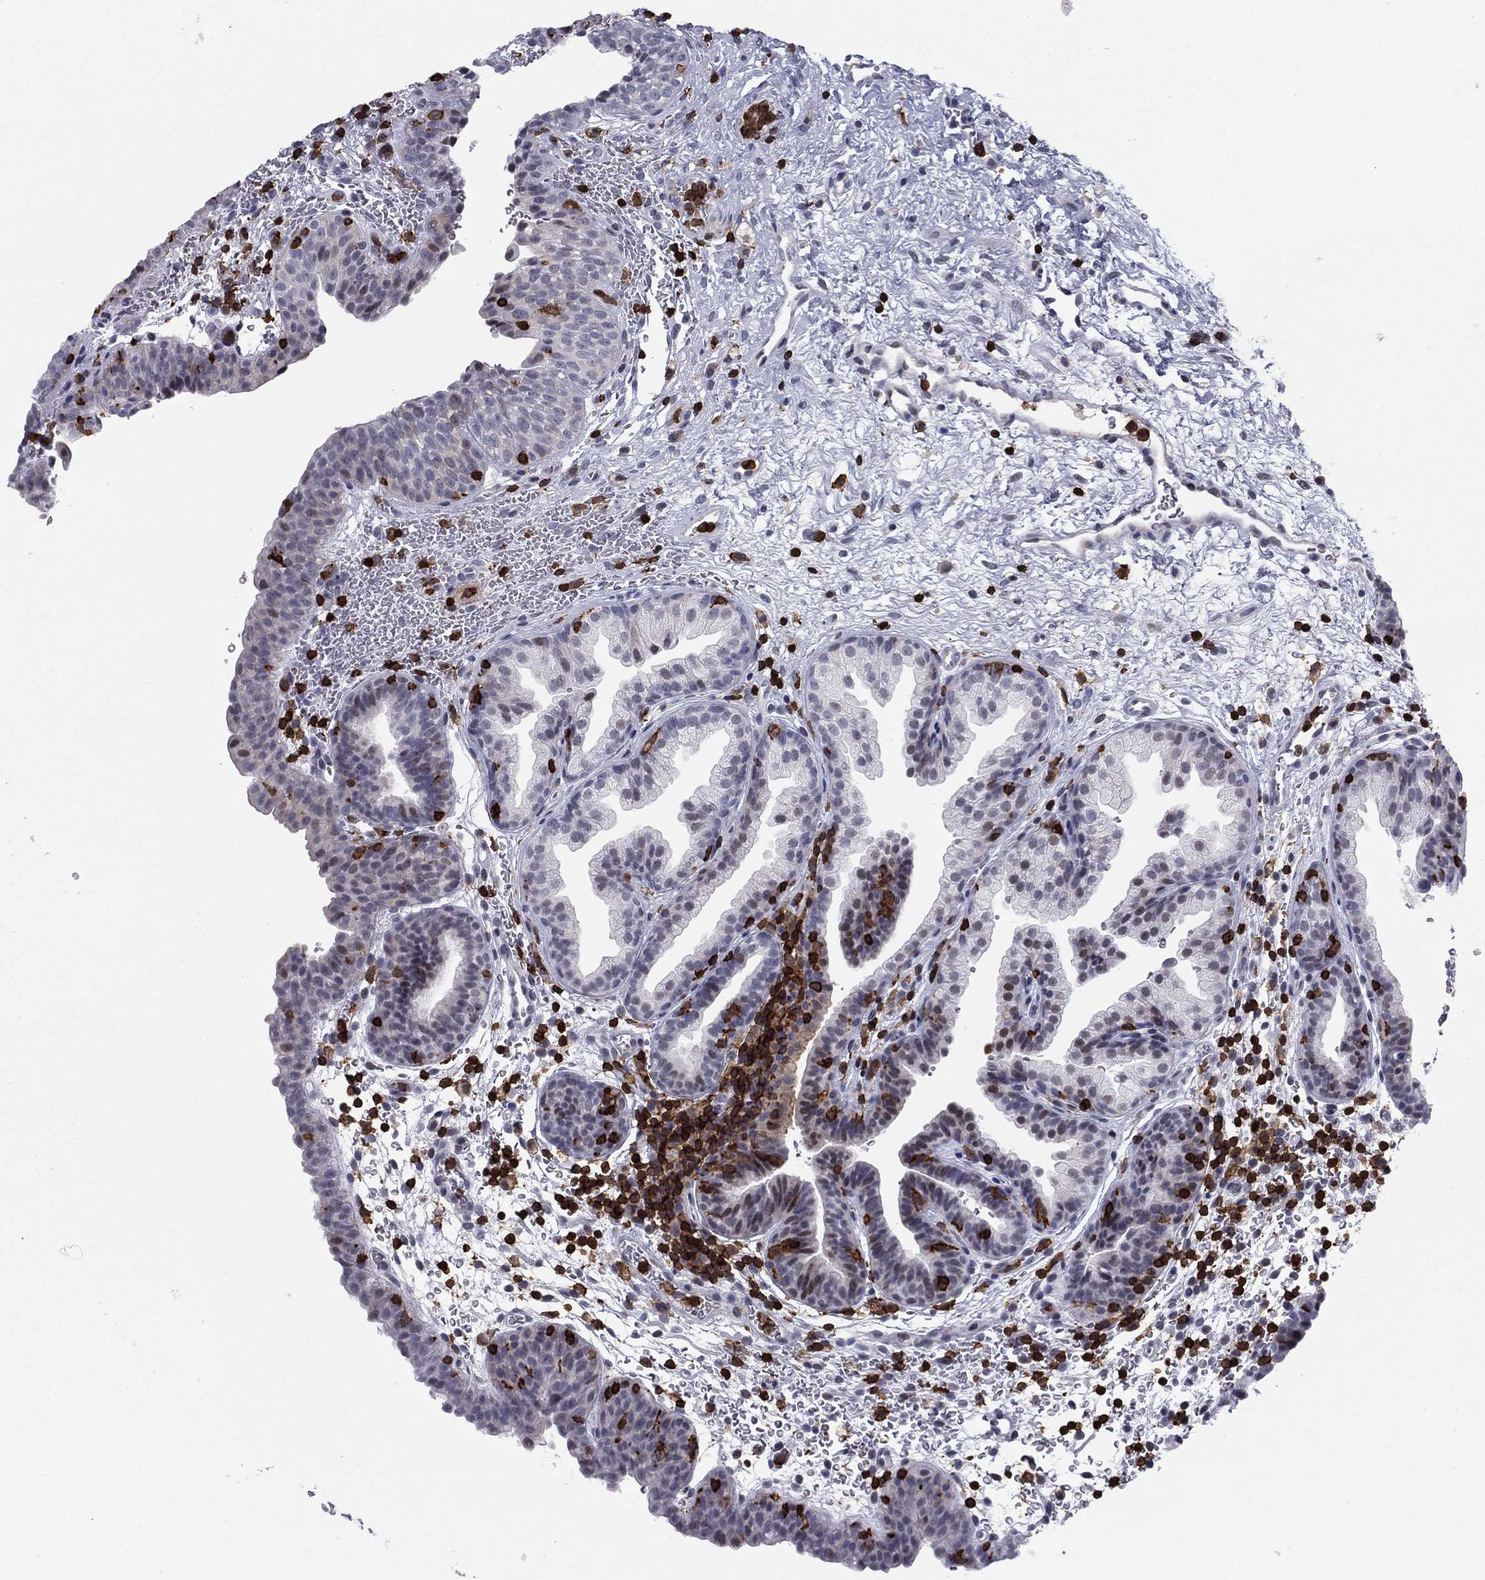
{"staining": {"intensity": "negative", "quantity": "none", "location": "none"}, "tissue": "urinary bladder", "cell_type": "Urothelial cells", "image_type": "normal", "snomed": [{"axis": "morphology", "description": "Normal tissue, NOS"}, {"axis": "topography", "description": "Urinary bladder"}], "caption": "IHC photomicrograph of benign urinary bladder stained for a protein (brown), which displays no positivity in urothelial cells.", "gene": "ARHGAP27", "patient": {"sex": "male", "age": 37}}